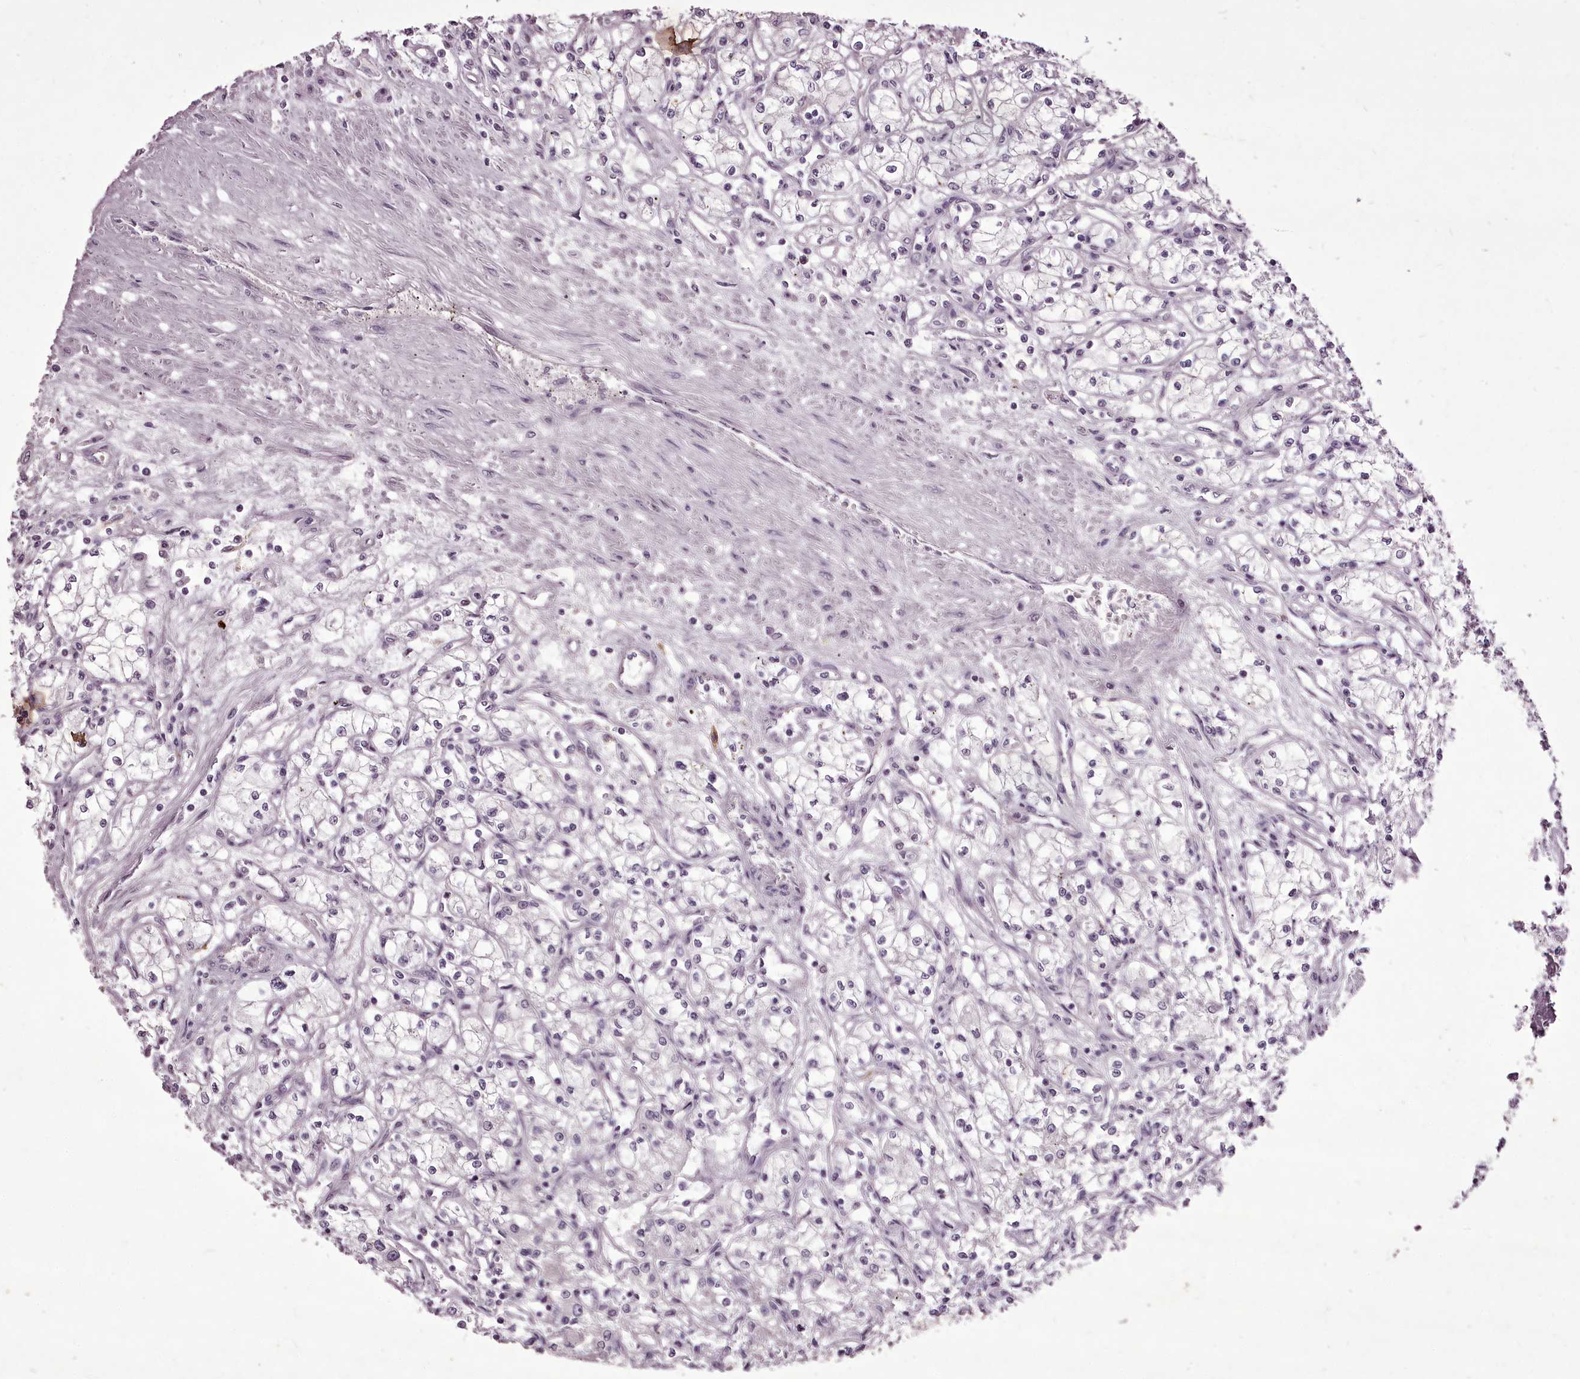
{"staining": {"intensity": "negative", "quantity": "none", "location": "none"}, "tissue": "renal cancer", "cell_type": "Tumor cells", "image_type": "cancer", "snomed": [{"axis": "morphology", "description": "Adenocarcinoma, NOS"}, {"axis": "topography", "description": "Kidney"}], "caption": "Tumor cells show no significant positivity in renal adenocarcinoma. (Immunohistochemistry (ihc), brightfield microscopy, high magnification).", "gene": "C1orf56", "patient": {"sex": "male", "age": 59}}